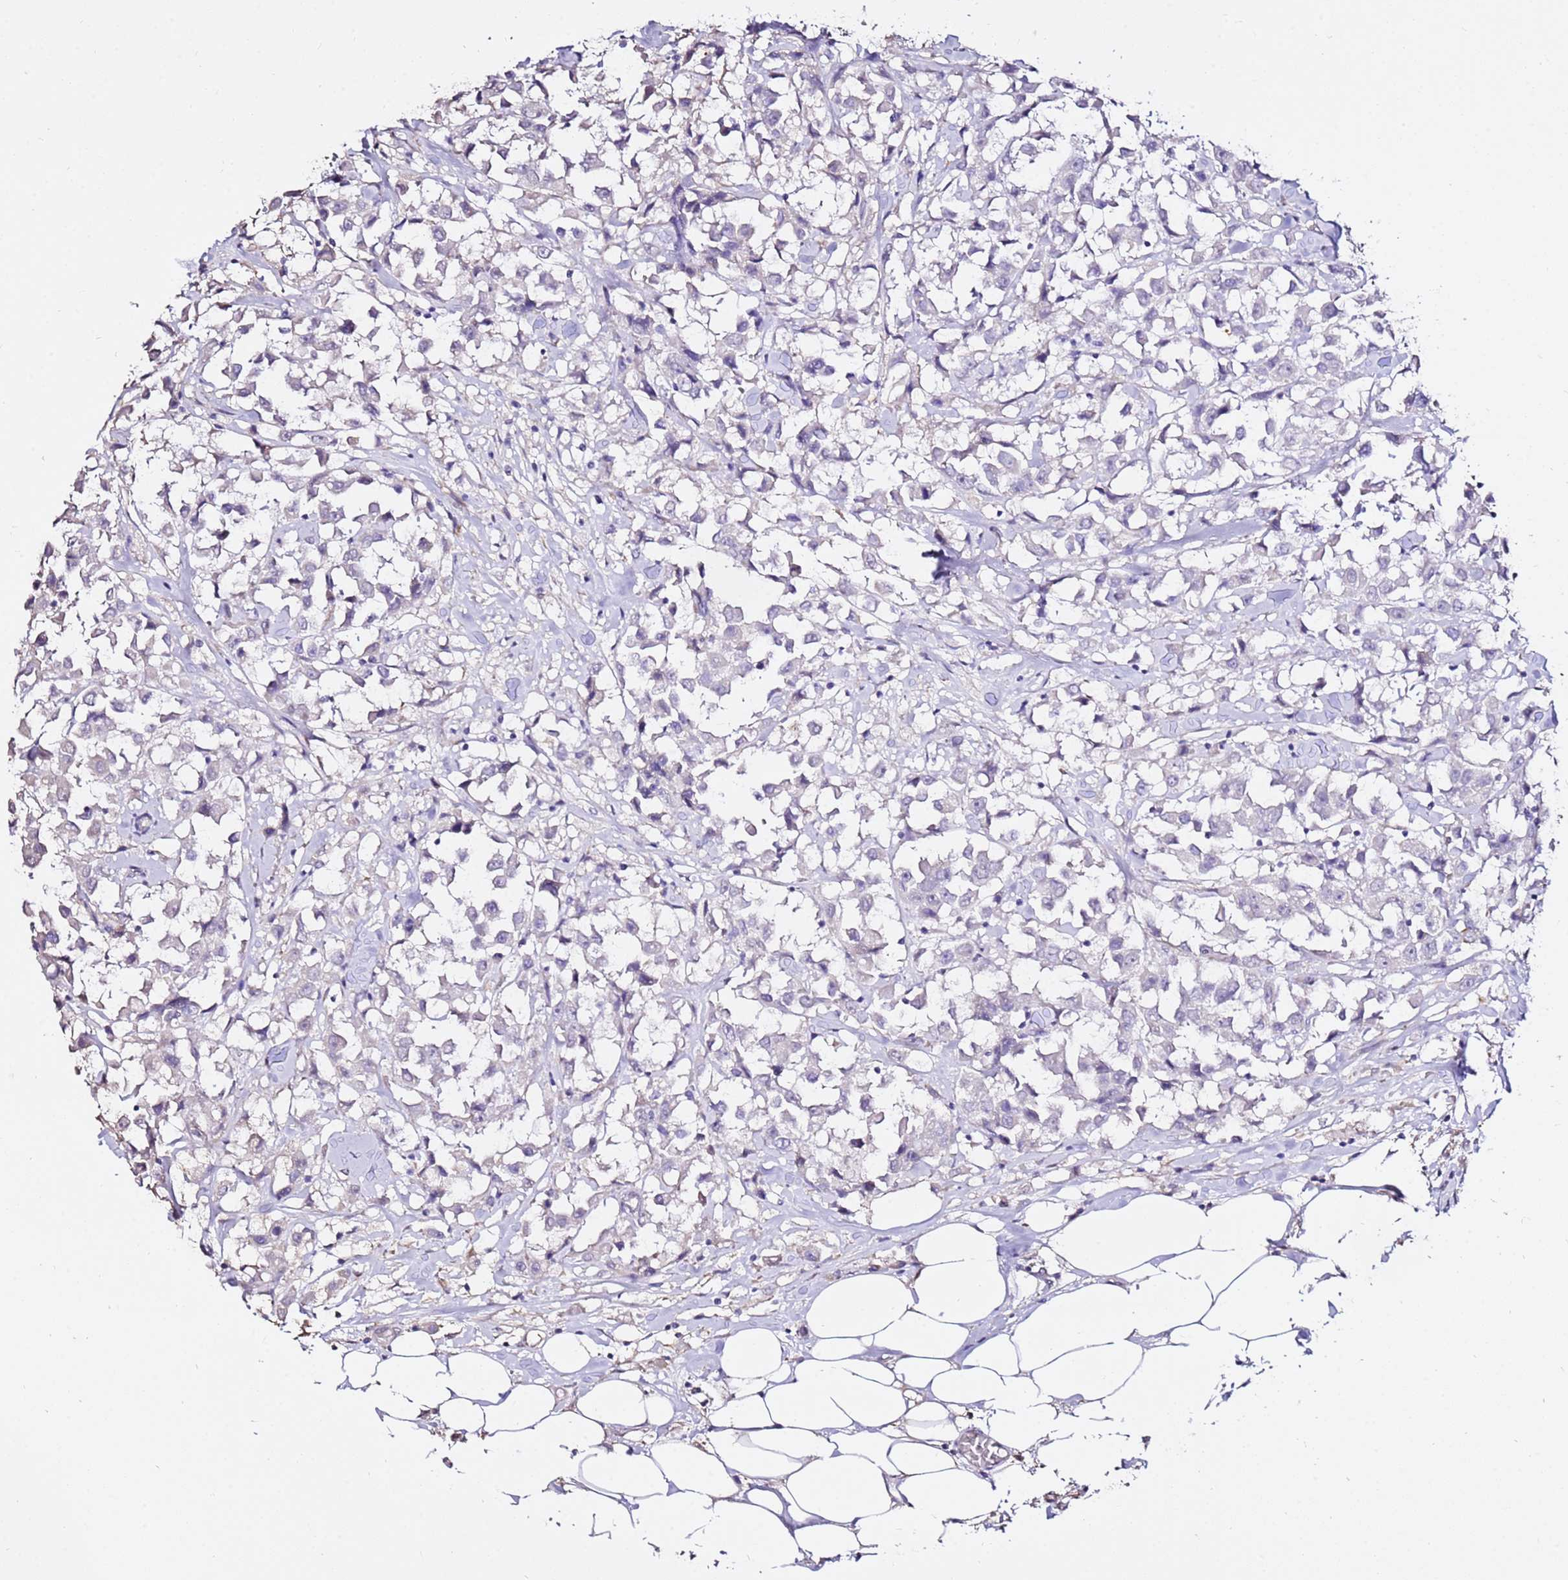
{"staining": {"intensity": "negative", "quantity": "none", "location": "none"}, "tissue": "breast cancer", "cell_type": "Tumor cells", "image_type": "cancer", "snomed": [{"axis": "morphology", "description": "Duct carcinoma"}, {"axis": "topography", "description": "Breast"}], "caption": "This is an immunohistochemistry (IHC) micrograph of invasive ductal carcinoma (breast). There is no positivity in tumor cells.", "gene": "ART5", "patient": {"sex": "female", "age": 61}}